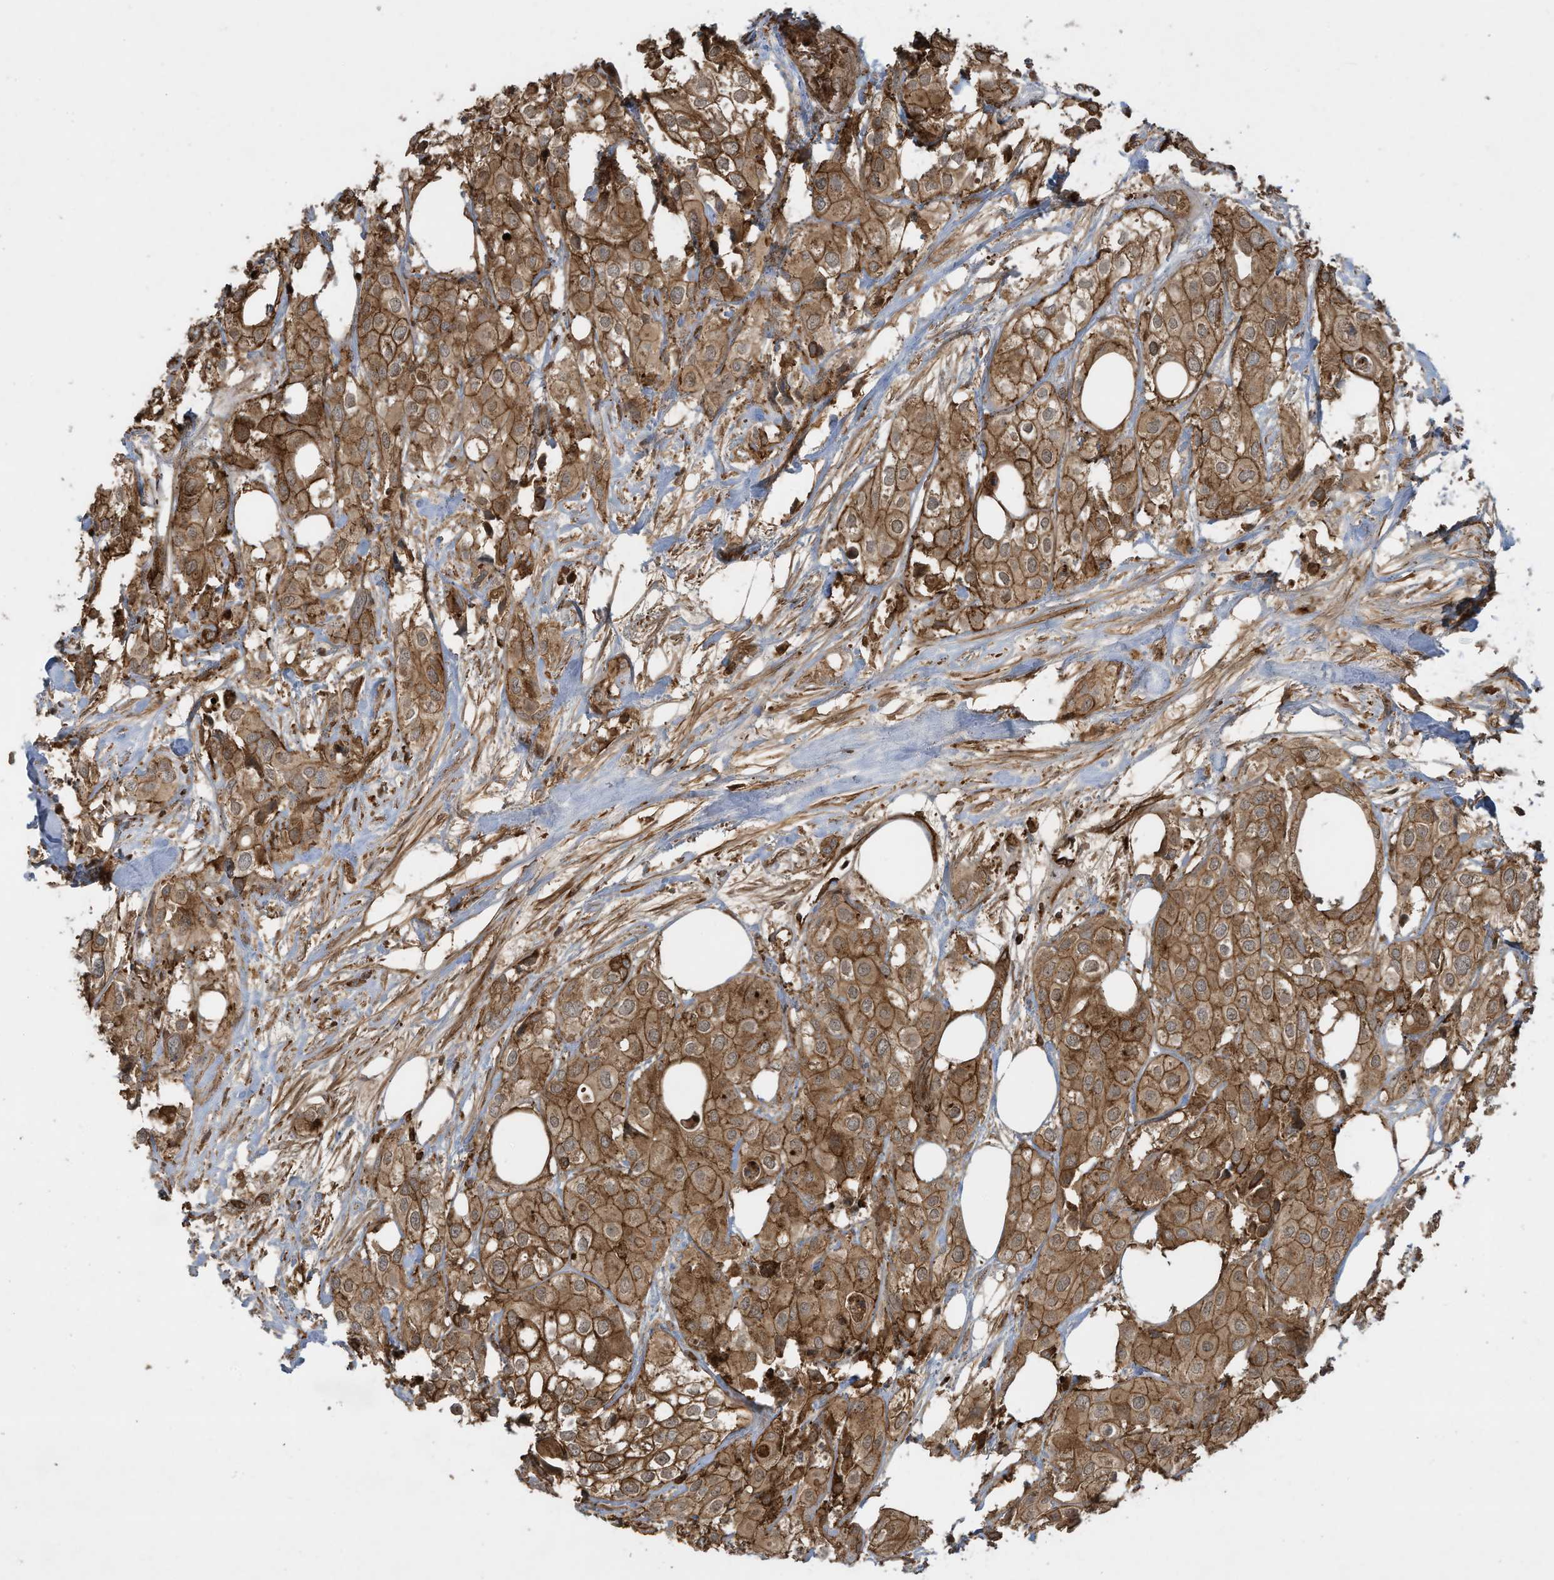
{"staining": {"intensity": "strong", "quantity": ">75%", "location": "cytoplasmic/membranous"}, "tissue": "urothelial cancer", "cell_type": "Tumor cells", "image_type": "cancer", "snomed": [{"axis": "morphology", "description": "Urothelial carcinoma, High grade"}, {"axis": "topography", "description": "Urinary bladder"}], "caption": "Immunohistochemistry photomicrograph of neoplastic tissue: high-grade urothelial carcinoma stained using immunohistochemistry (IHC) displays high levels of strong protein expression localized specifically in the cytoplasmic/membranous of tumor cells, appearing as a cytoplasmic/membranous brown color.", "gene": "DDIT4", "patient": {"sex": "male", "age": 64}}